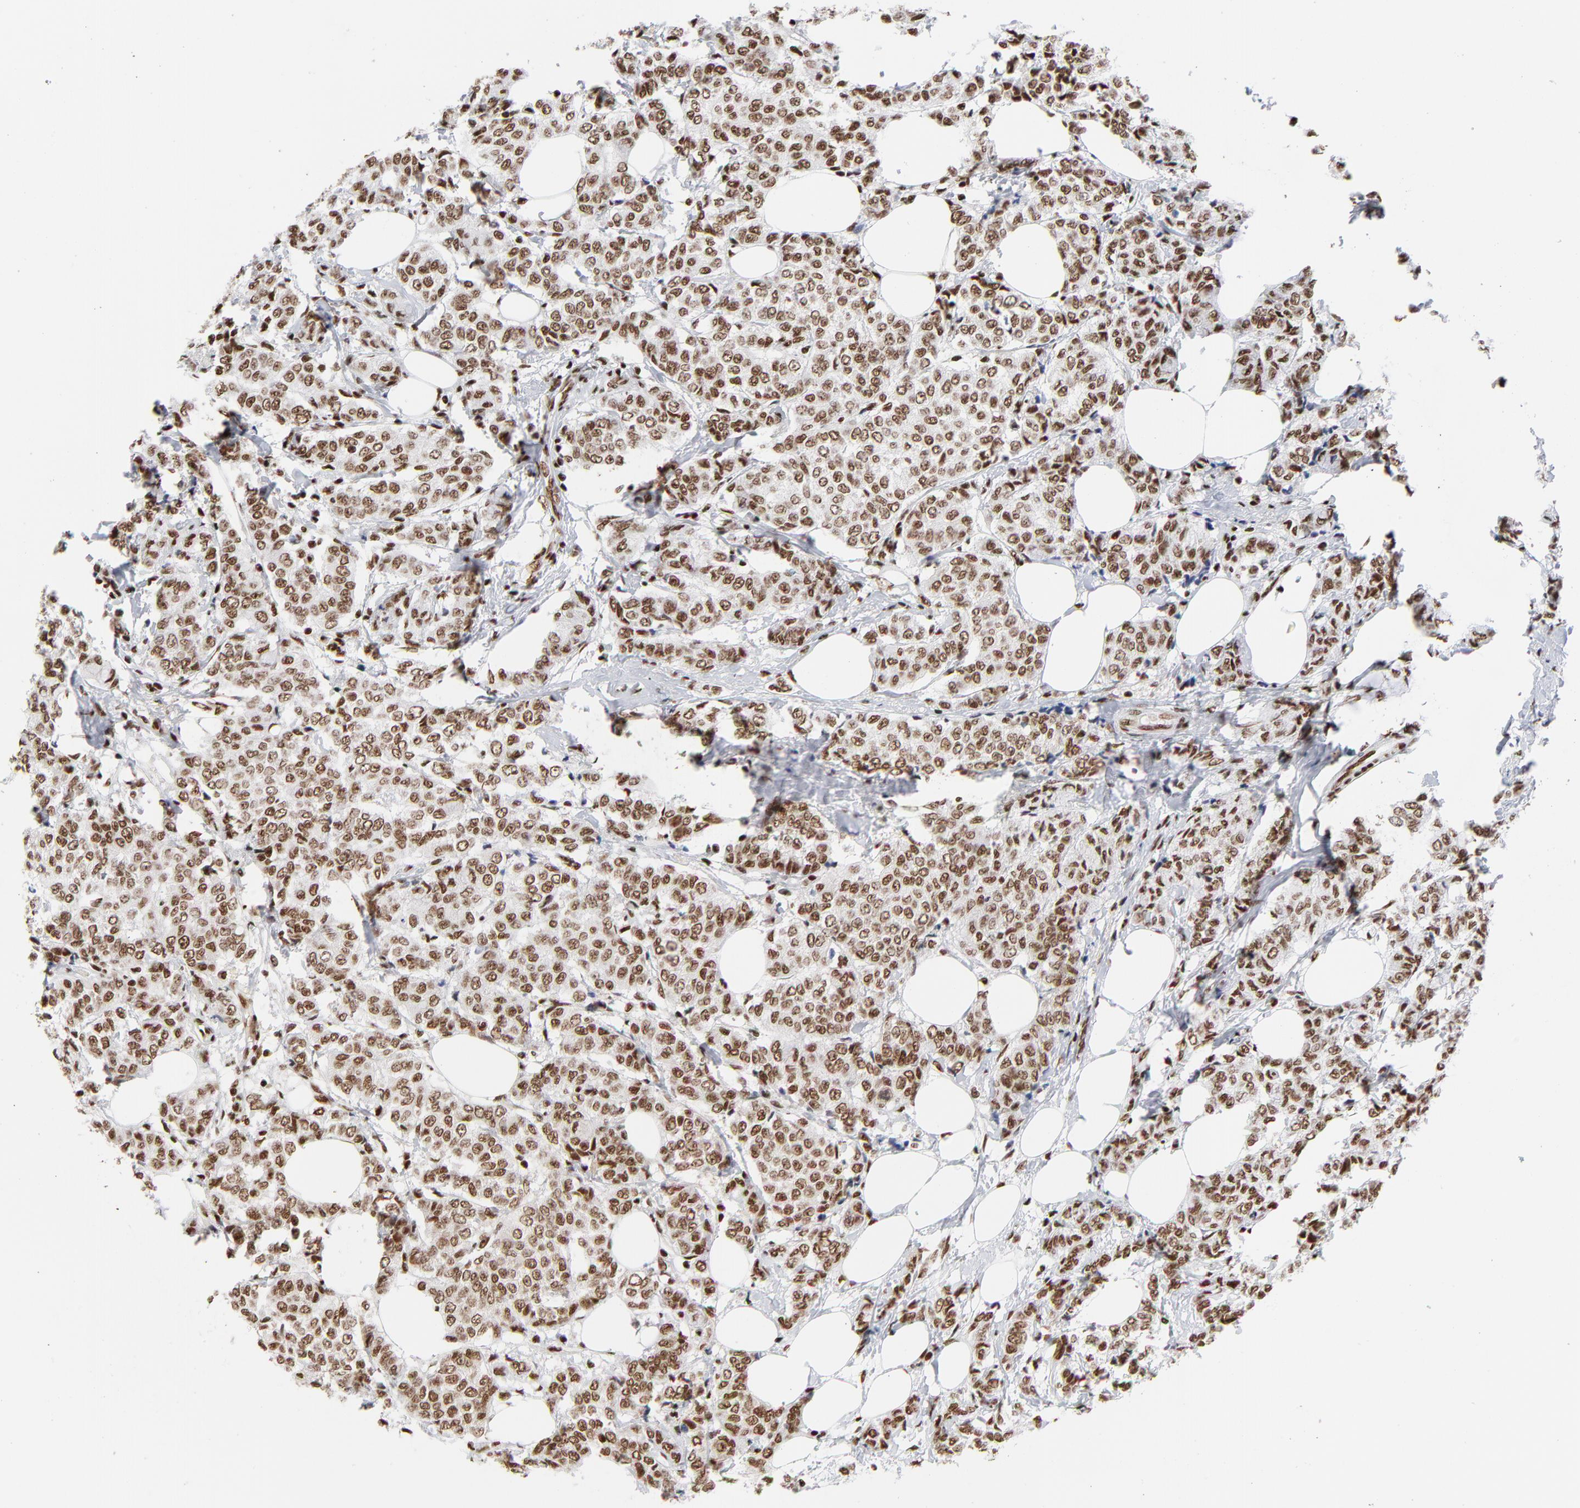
{"staining": {"intensity": "strong", "quantity": ">75%", "location": "nuclear"}, "tissue": "breast cancer", "cell_type": "Tumor cells", "image_type": "cancer", "snomed": [{"axis": "morphology", "description": "Lobular carcinoma"}, {"axis": "topography", "description": "Breast"}], "caption": "The histopathology image shows a brown stain indicating the presence of a protein in the nuclear of tumor cells in breast cancer. (brown staining indicates protein expression, while blue staining denotes nuclei).", "gene": "CREB1", "patient": {"sex": "female", "age": 60}}